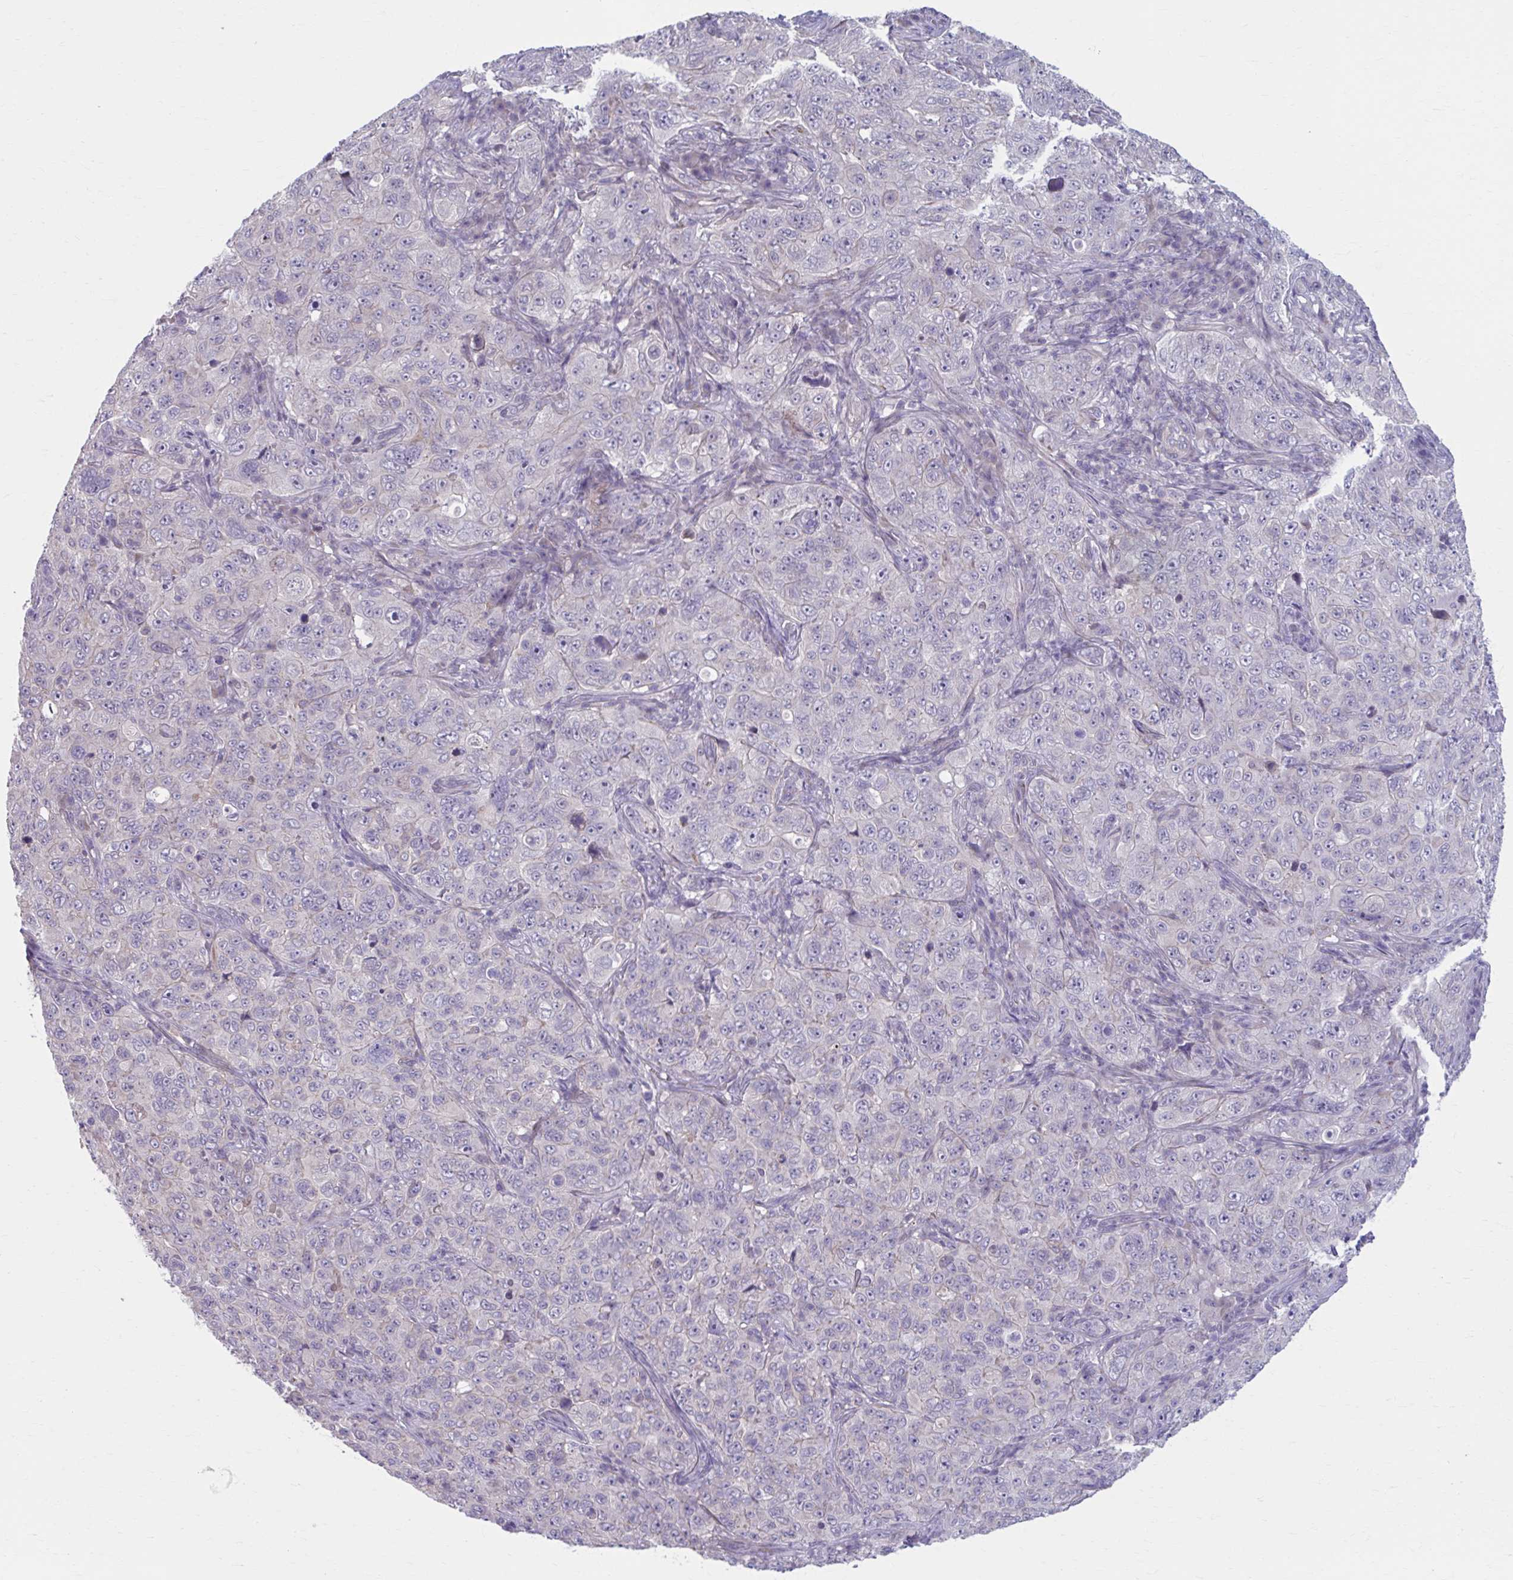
{"staining": {"intensity": "negative", "quantity": "none", "location": "none"}, "tissue": "pancreatic cancer", "cell_type": "Tumor cells", "image_type": "cancer", "snomed": [{"axis": "morphology", "description": "Adenocarcinoma, NOS"}, {"axis": "topography", "description": "Pancreas"}], "caption": "Image shows no significant protein expression in tumor cells of pancreatic cancer.", "gene": "CHST3", "patient": {"sex": "male", "age": 68}}